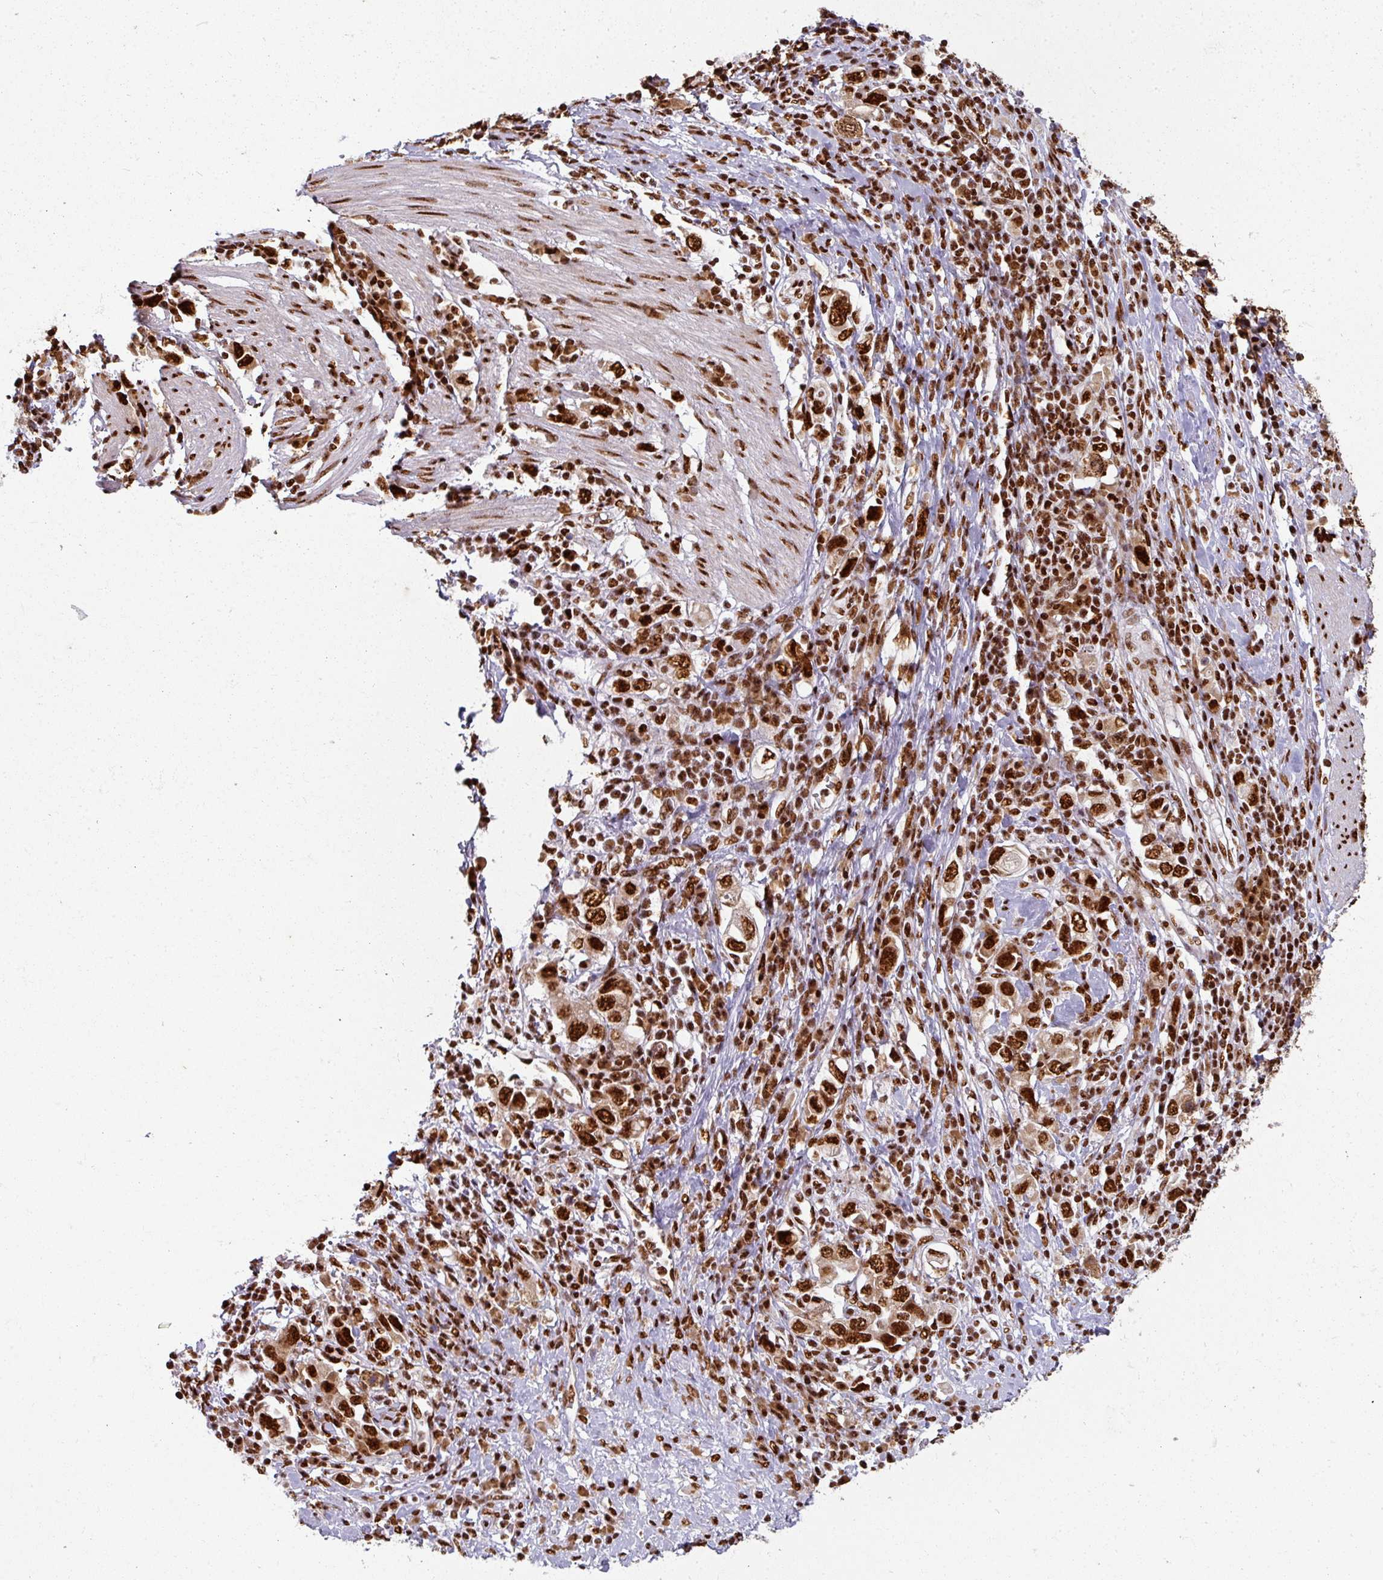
{"staining": {"intensity": "strong", "quantity": ">75%", "location": "nuclear"}, "tissue": "stomach cancer", "cell_type": "Tumor cells", "image_type": "cancer", "snomed": [{"axis": "morphology", "description": "Adenocarcinoma, NOS"}, {"axis": "topography", "description": "Stomach, upper"}, {"axis": "topography", "description": "Stomach"}], "caption": "Tumor cells show high levels of strong nuclear positivity in approximately >75% of cells in human adenocarcinoma (stomach). (IHC, brightfield microscopy, high magnification).", "gene": "SIK3", "patient": {"sex": "male", "age": 62}}